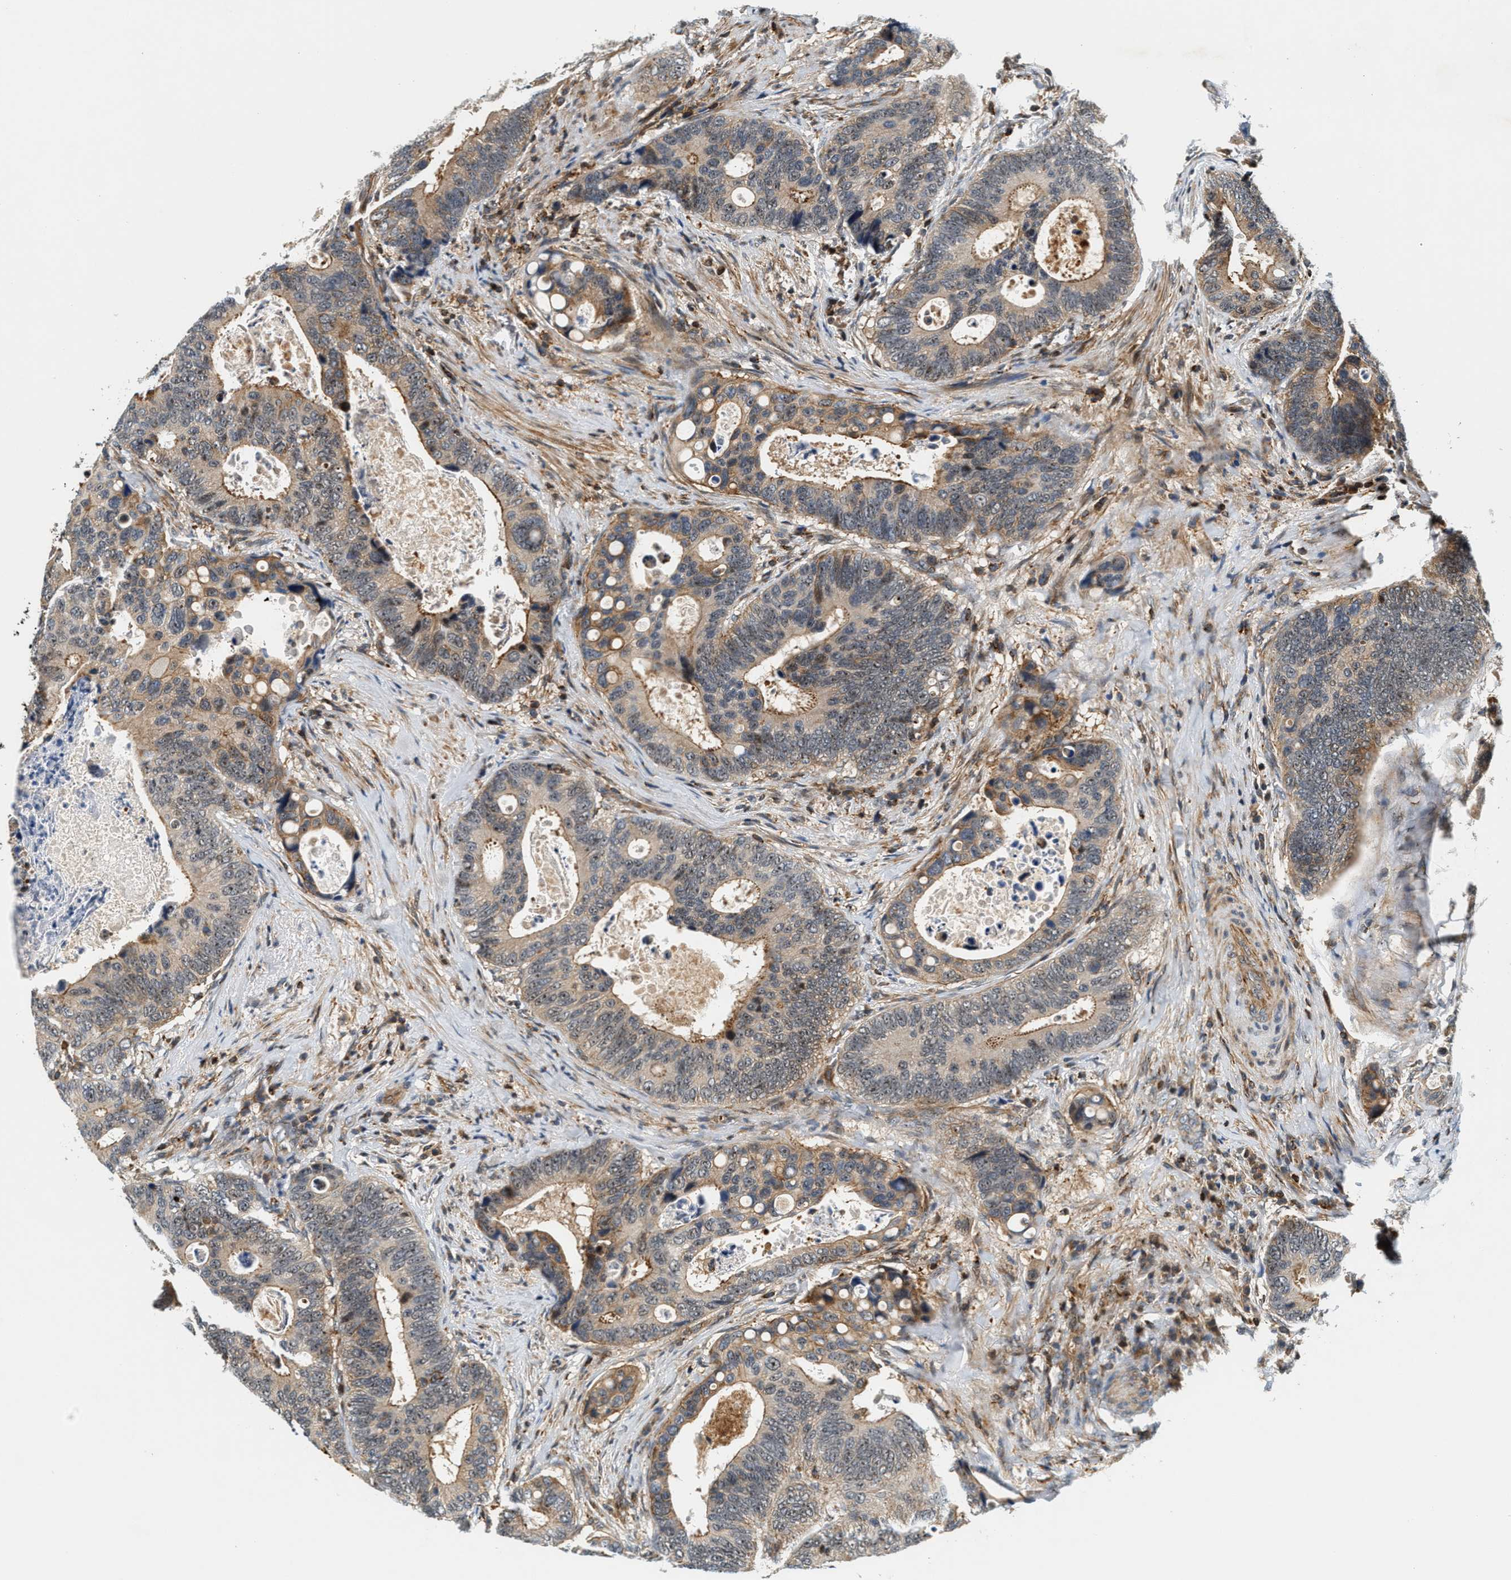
{"staining": {"intensity": "weak", "quantity": "25%-75%", "location": "cytoplasmic/membranous"}, "tissue": "colorectal cancer", "cell_type": "Tumor cells", "image_type": "cancer", "snomed": [{"axis": "morphology", "description": "Inflammation, NOS"}, {"axis": "morphology", "description": "Adenocarcinoma, NOS"}, {"axis": "topography", "description": "Colon"}], "caption": "High-magnification brightfield microscopy of colorectal adenocarcinoma stained with DAB (brown) and counterstained with hematoxylin (blue). tumor cells exhibit weak cytoplasmic/membranous expression is identified in about25%-75% of cells.", "gene": "SAMD9", "patient": {"sex": "male", "age": 72}}